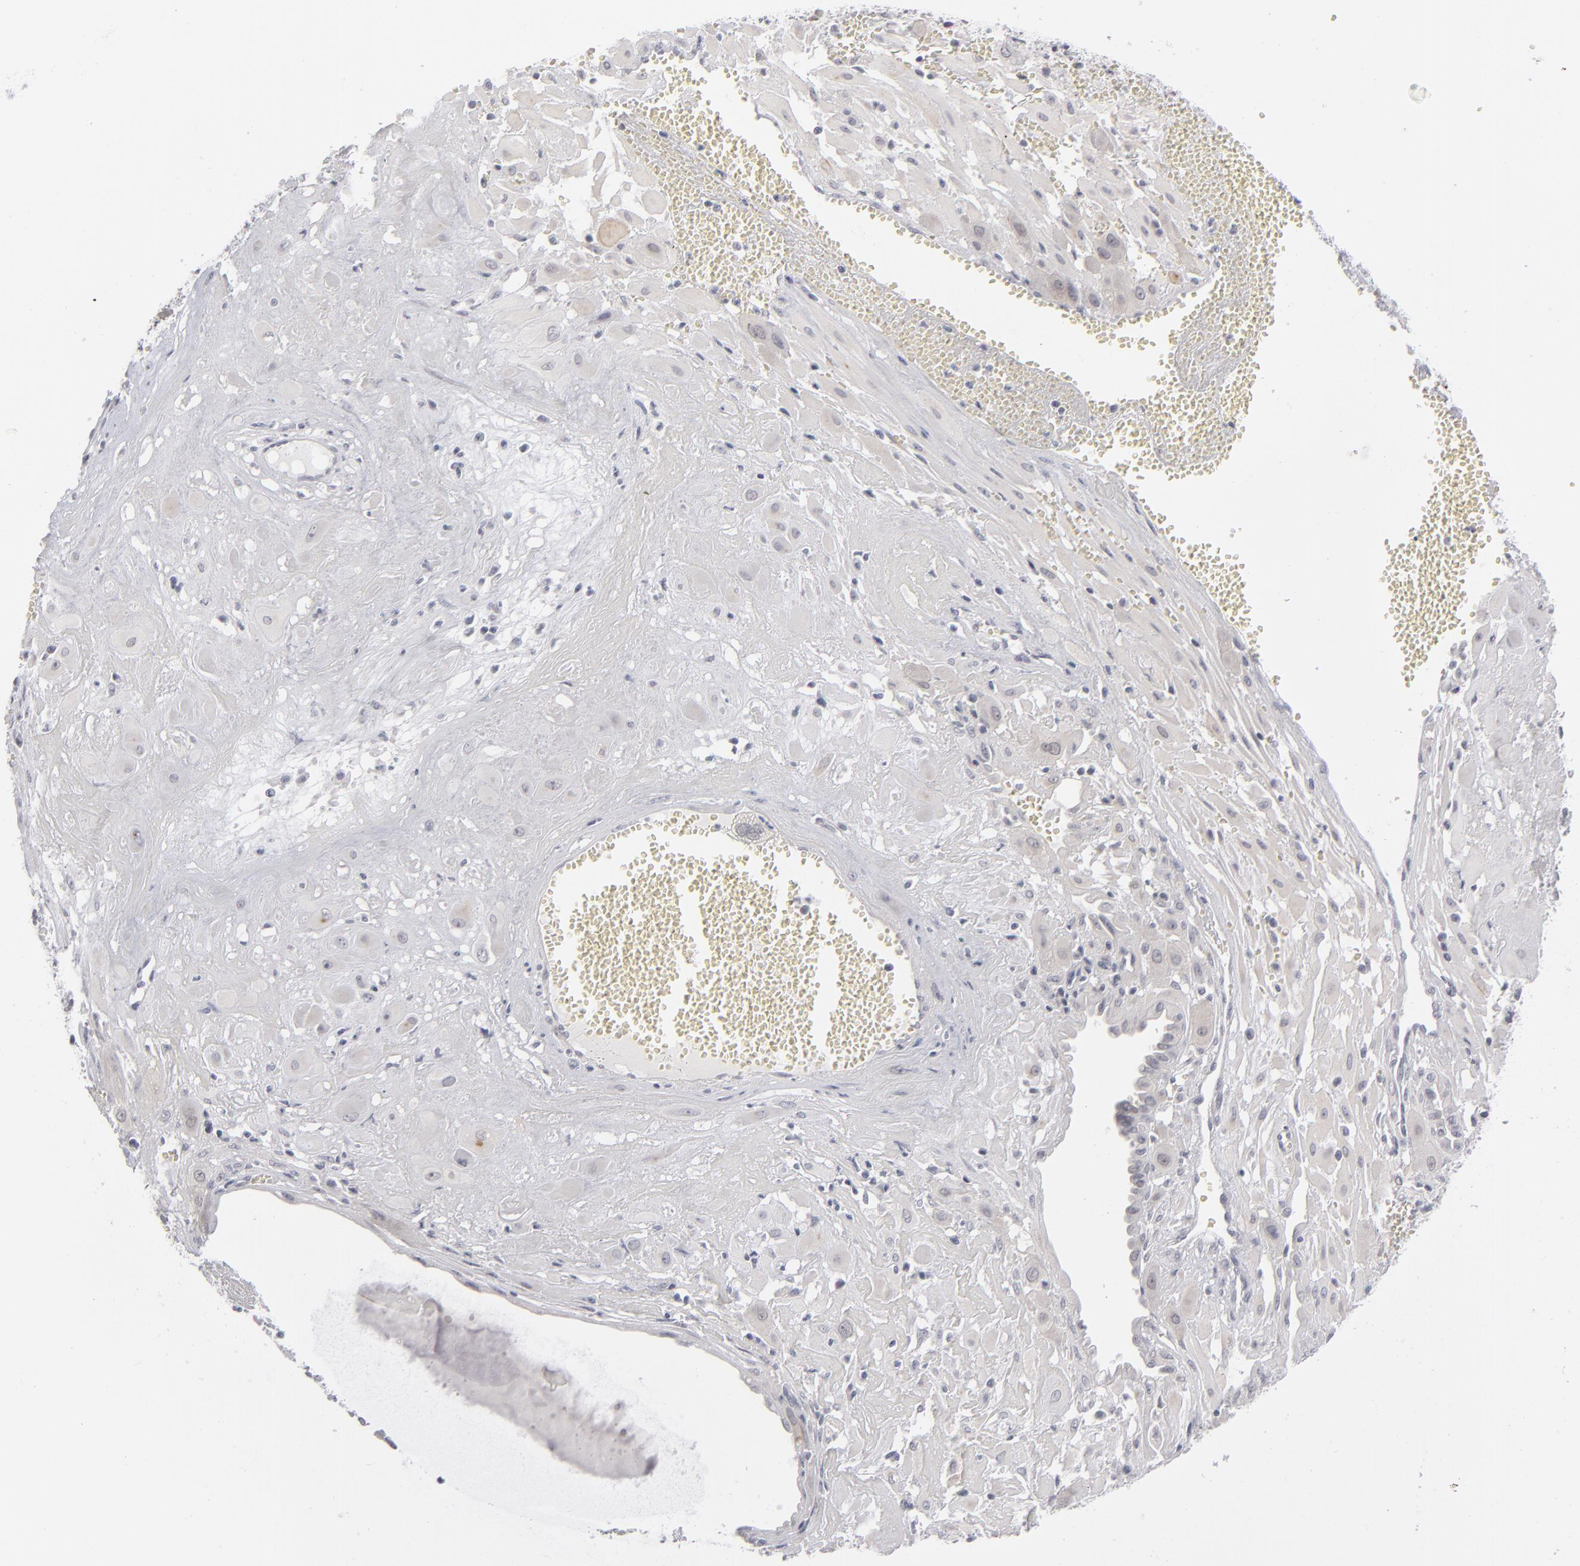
{"staining": {"intensity": "negative", "quantity": "none", "location": "none"}, "tissue": "cervical cancer", "cell_type": "Tumor cells", "image_type": "cancer", "snomed": [{"axis": "morphology", "description": "Squamous cell carcinoma, NOS"}, {"axis": "topography", "description": "Cervix"}], "caption": "An image of human cervical cancer (squamous cell carcinoma) is negative for staining in tumor cells.", "gene": "KIAA1210", "patient": {"sex": "female", "age": 34}}